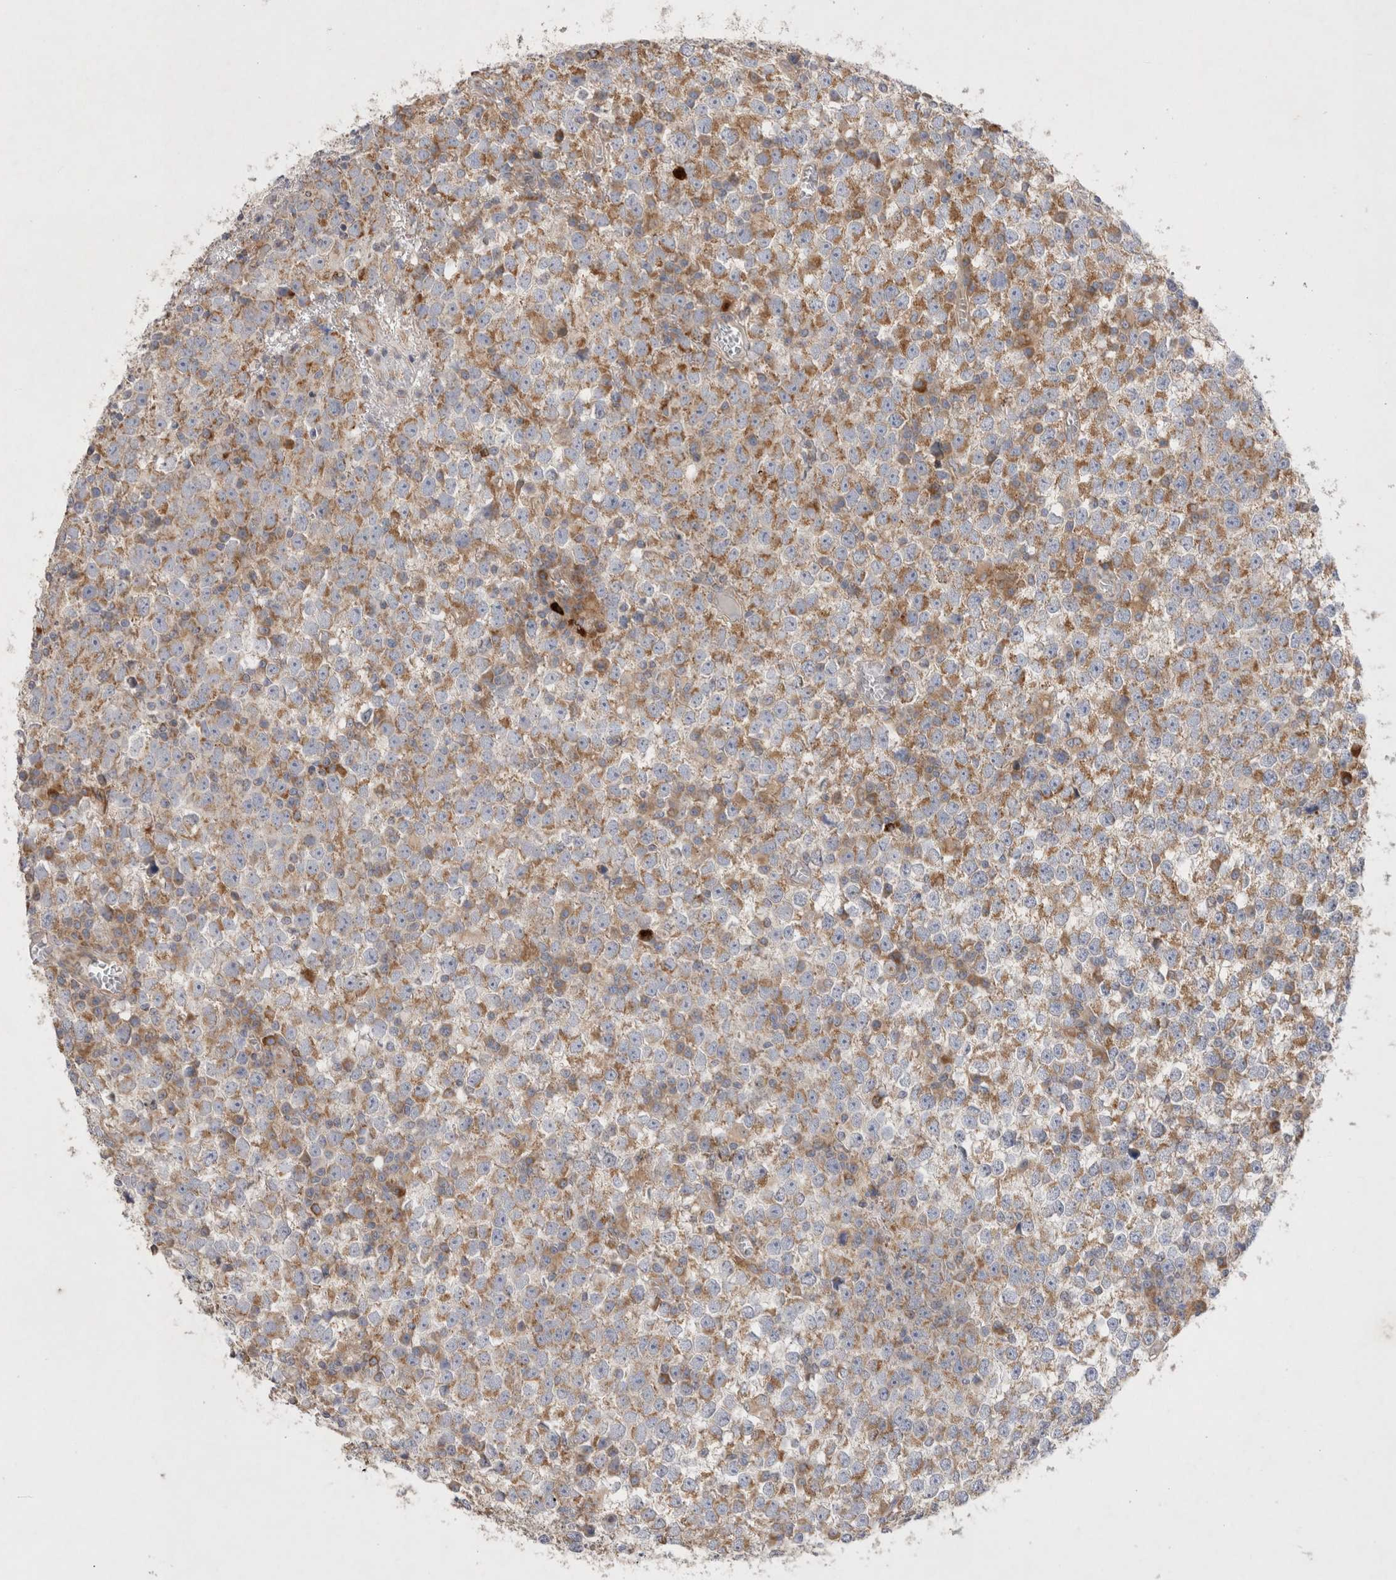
{"staining": {"intensity": "moderate", "quantity": ">75%", "location": "cytoplasmic/membranous"}, "tissue": "testis cancer", "cell_type": "Tumor cells", "image_type": "cancer", "snomed": [{"axis": "morphology", "description": "Seminoma, NOS"}, {"axis": "topography", "description": "Testis"}], "caption": "An immunohistochemistry photomicrograph of neoplastic tissue is shown. Protein staining in brown labels moderate cytoplasmic/membranous positivity in seminoma (testis) within tumor cells. Using DAB (brown) and hematoxylin (blue) stains, captured at high magnification using brightfield microscopy.", "gene": "TBC1D16", "patient": {"sex": "male", "age": 65}}